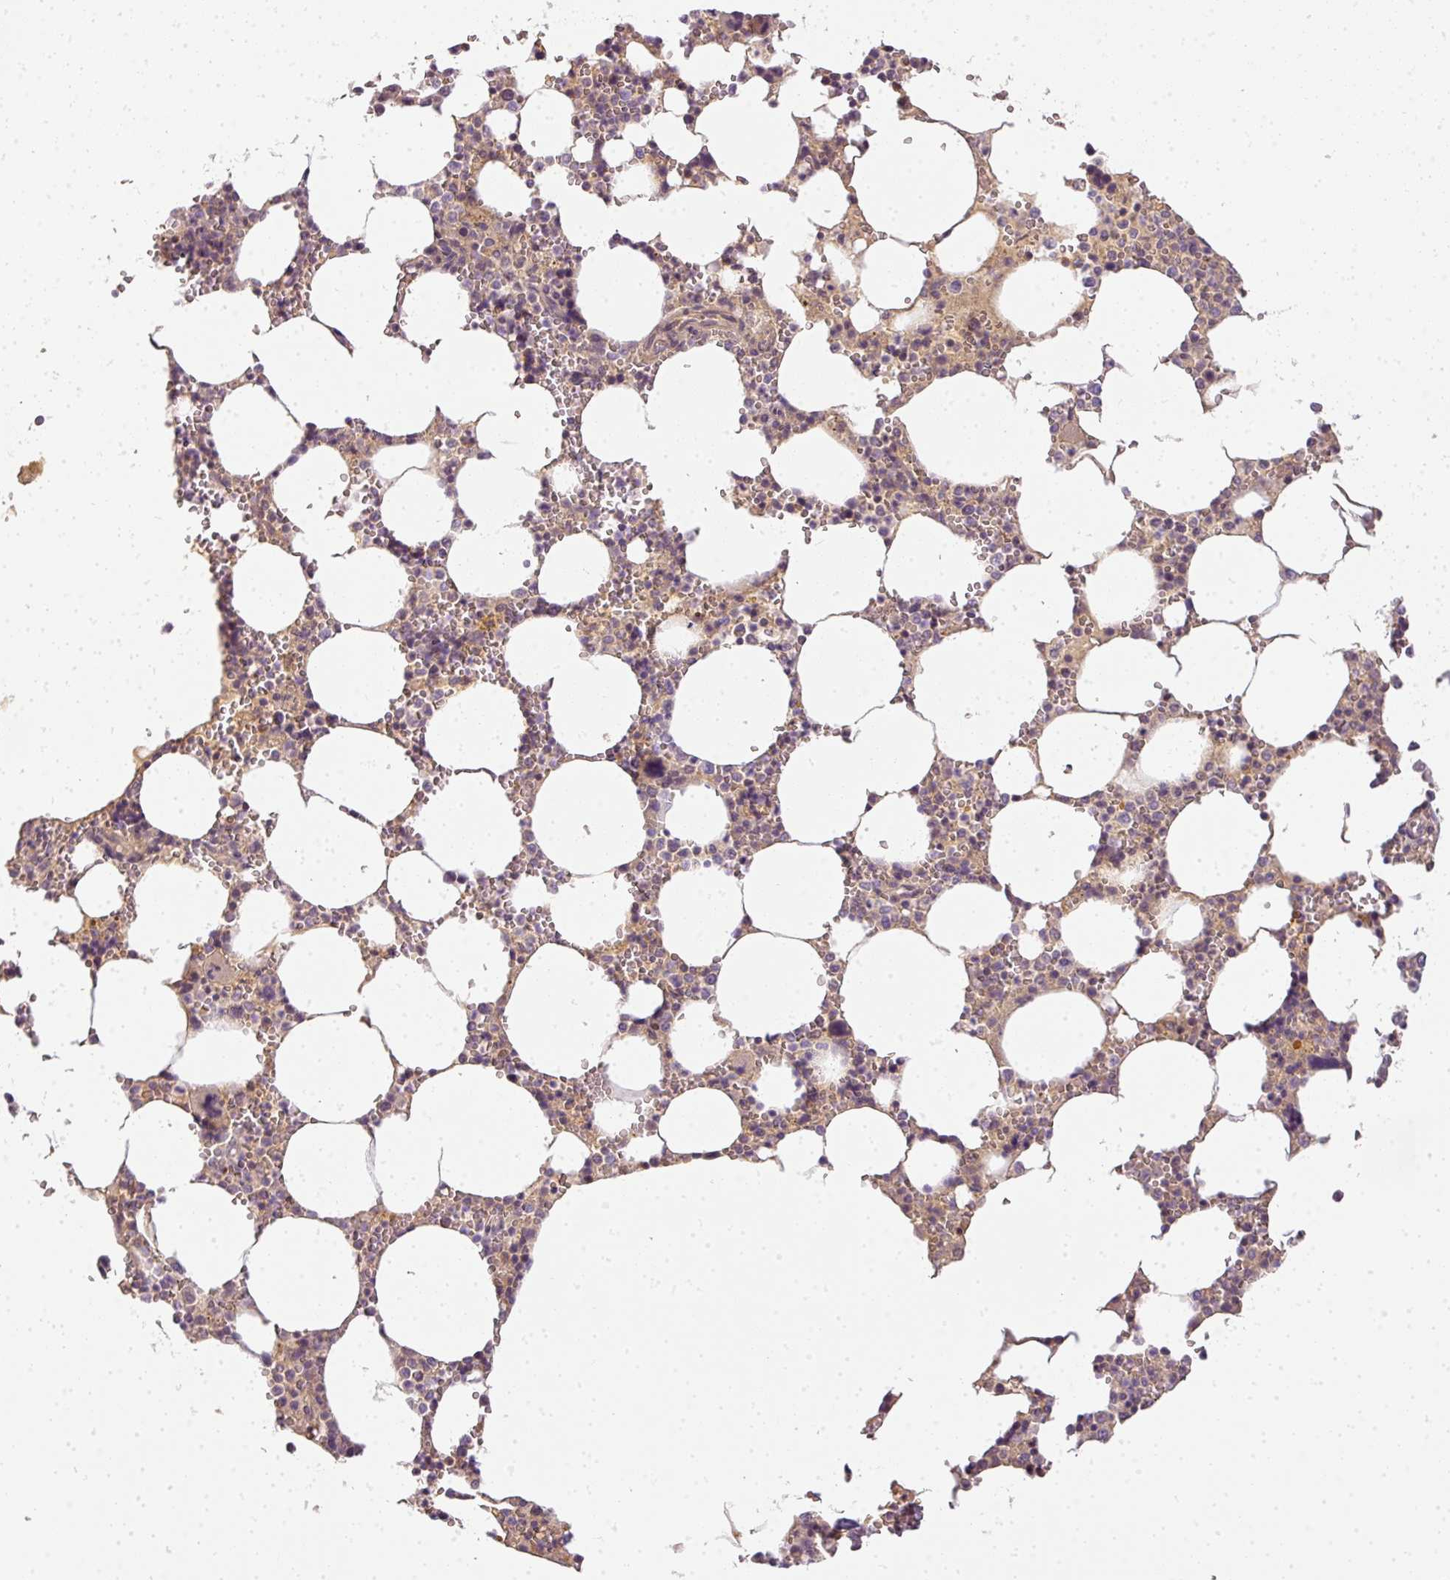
{"staining": {"intensity": "negative", "quantity": "none", "location": "none"}, "tissue": "bone marrow", "cell_type": "Hematopoietic cells", "image_type": "normal", "snomed": [{"axis": "morphology", "description": "Normal tissue, NOS"}, {"axis": "topography", "description": "Bone marrow"}], "caption": "Hematopoietic cells are negative for brown protein staining in normal bone marrow. Brightfield microscopy of immunohistochemistry stained with DAB (3,3'-diaminobenzidine) (brown) and hematoxylin (blue), captured at high magnification.", "gene": "ADH5", "patient": {"sex": "male", "age": 64}}